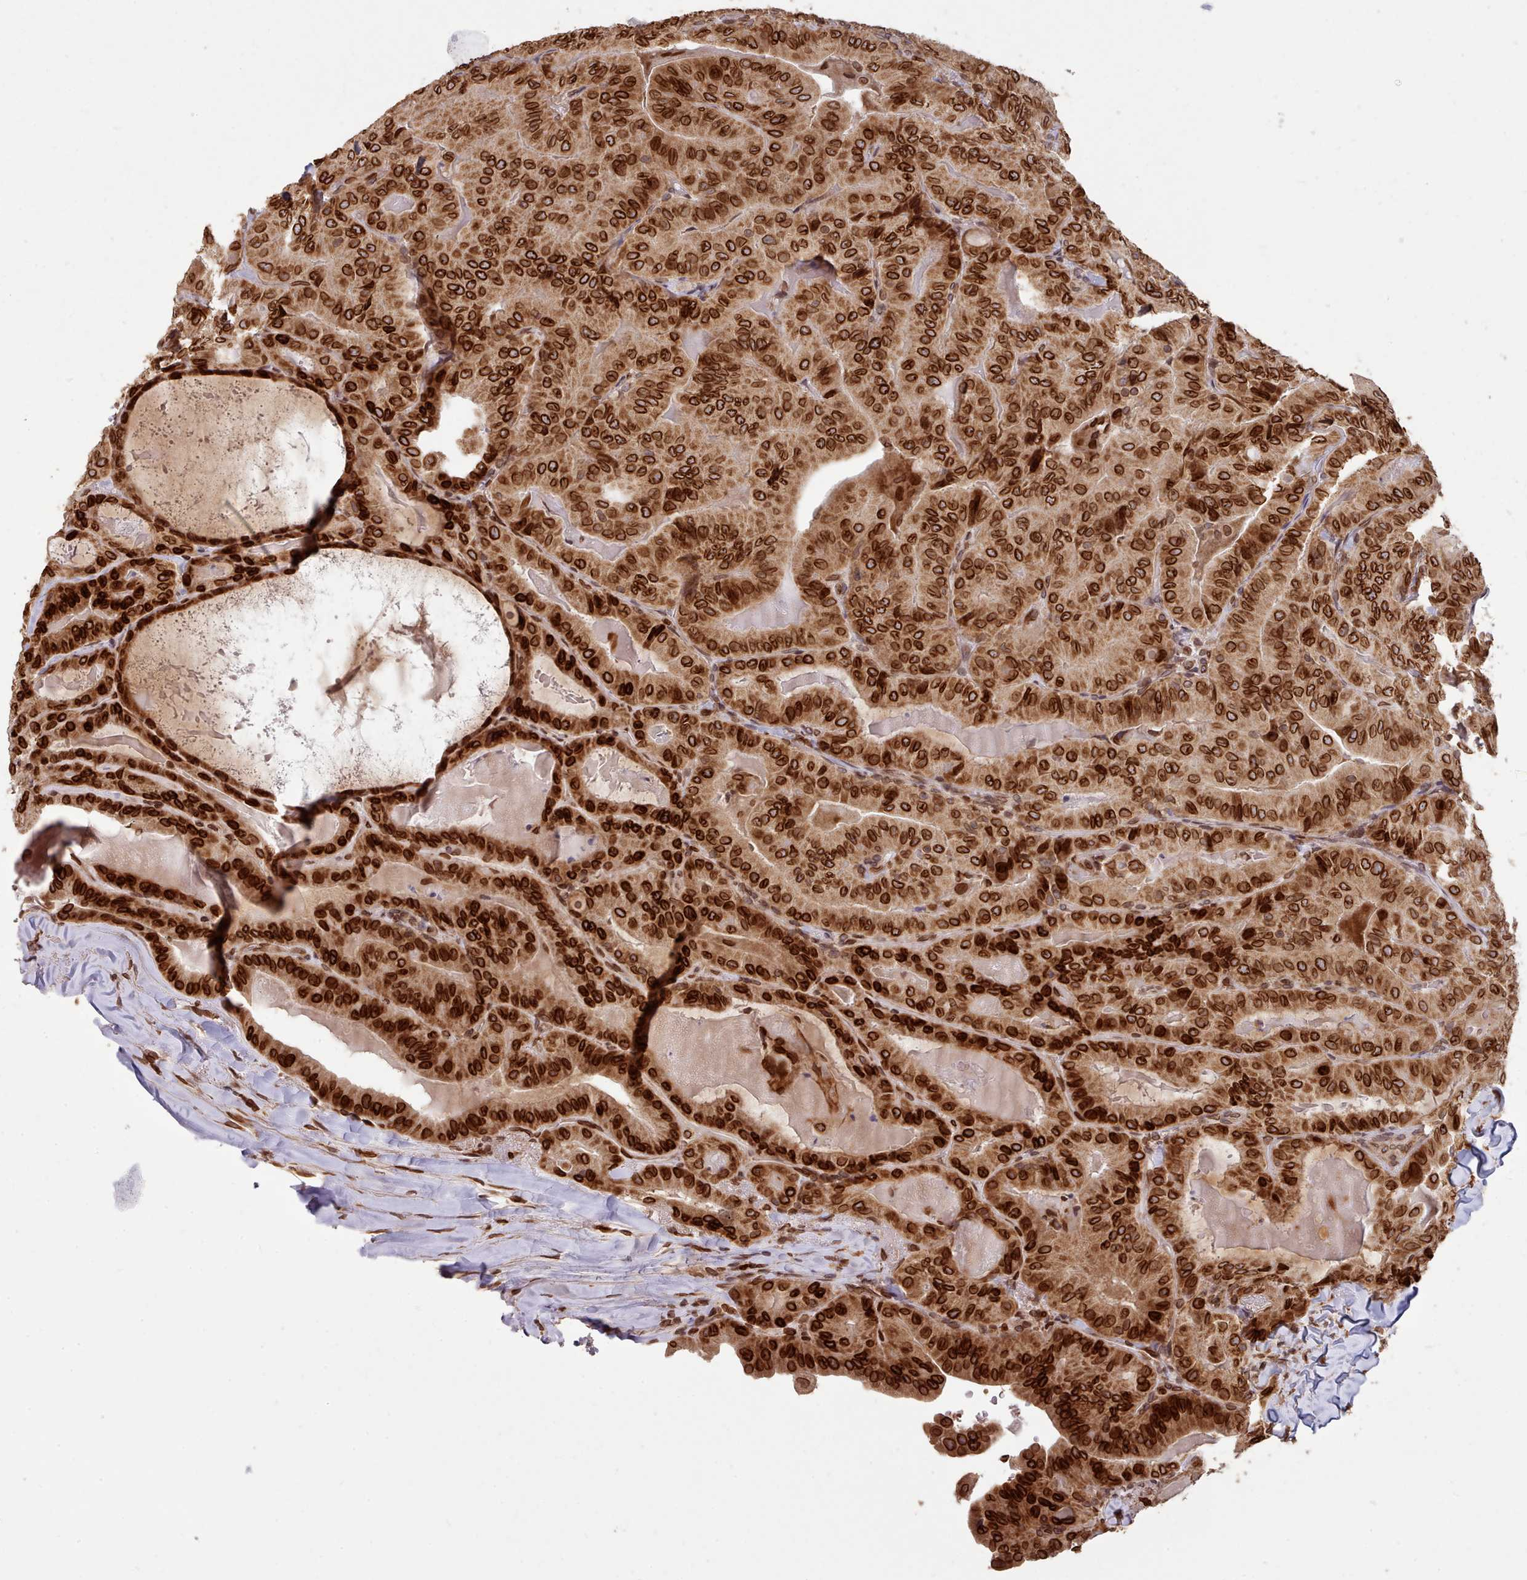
{"staining": {"intensity": "strong", "quantity": ">75%", "location": "cytoplasmic/membranous,nuclear"}, "tissue": "thyroid cancer", "cell_type": "Tumor cells", "image_type": "cancer", "snomed": [{"axis": "morphology", "description": "Papillary adenocarcinoma, NOS"}, {"axis": "topography", "description": "Thyroid gland"}], "caption": "Thyroid cancer (papillary adenocarcinoma) was stained to show a protein in brown. There is high levels of strong cytoplasmic/membranous and nuclear expression in about >75% of tumor cells.", "gene": "TOR1AIP1", "patient": {"sex": "female", "age": 68}}